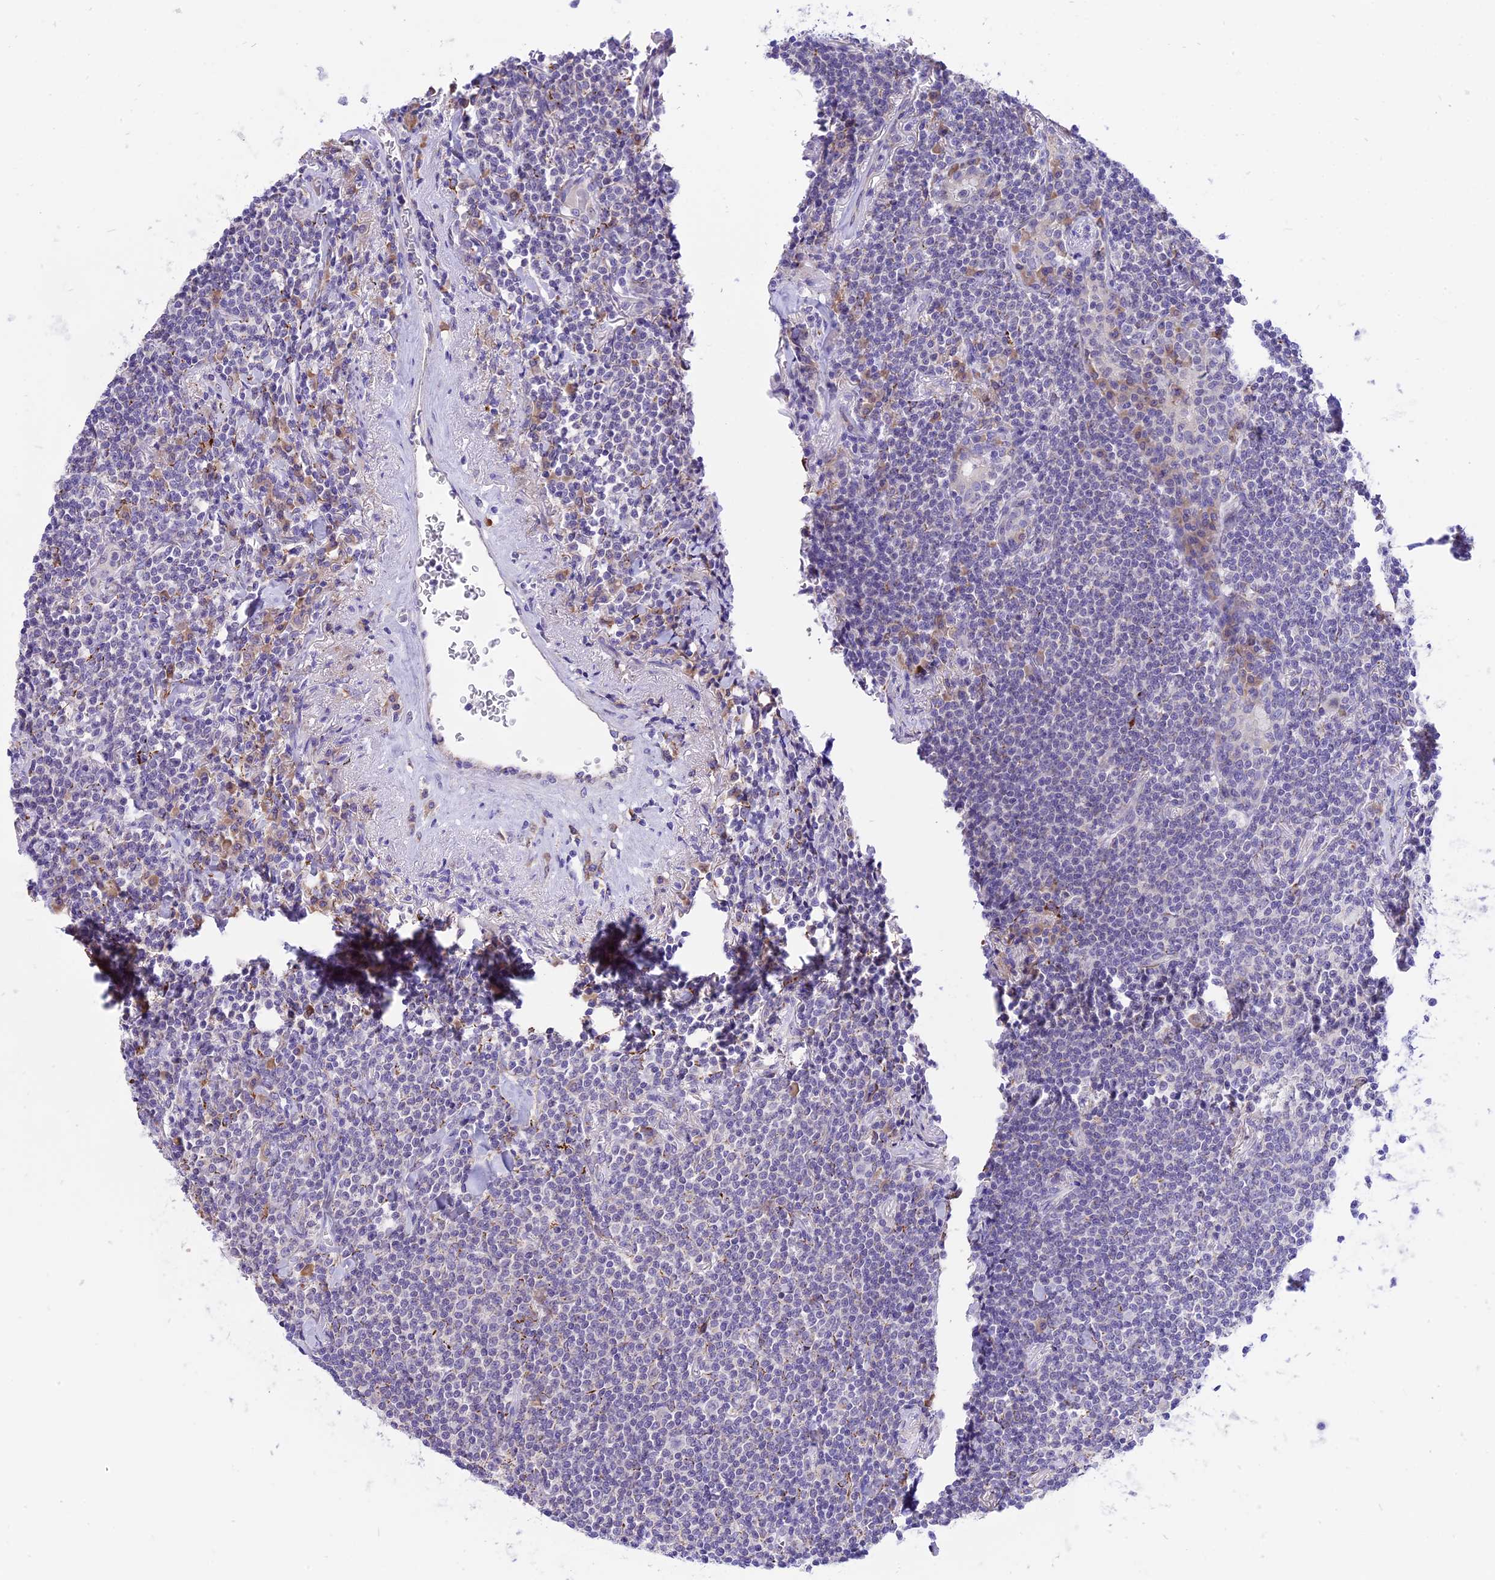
{"staining": {"intensity": "negative", "quantity": "none", "location": "none"}, "tissue": "lymphoma", "cell_type": "Tumor cells", "image_type": "cancer", "snomed": [{"axis": "morphology", "description": "Malignant lymphoma, non-Hodgkin's type, Low grade"}, {"axis": "topography", "description": "Lung"}], "caption": "A photomicrograph of lymphoma stained for a protein displays no brown staining in tumor cells. (DAB (3,3'-diaminobenzidine) immunohistochemistry with hematoxylin counter stain).", "gene": "ARMCX6", "patient": {"sex": "female", "age": 71}}